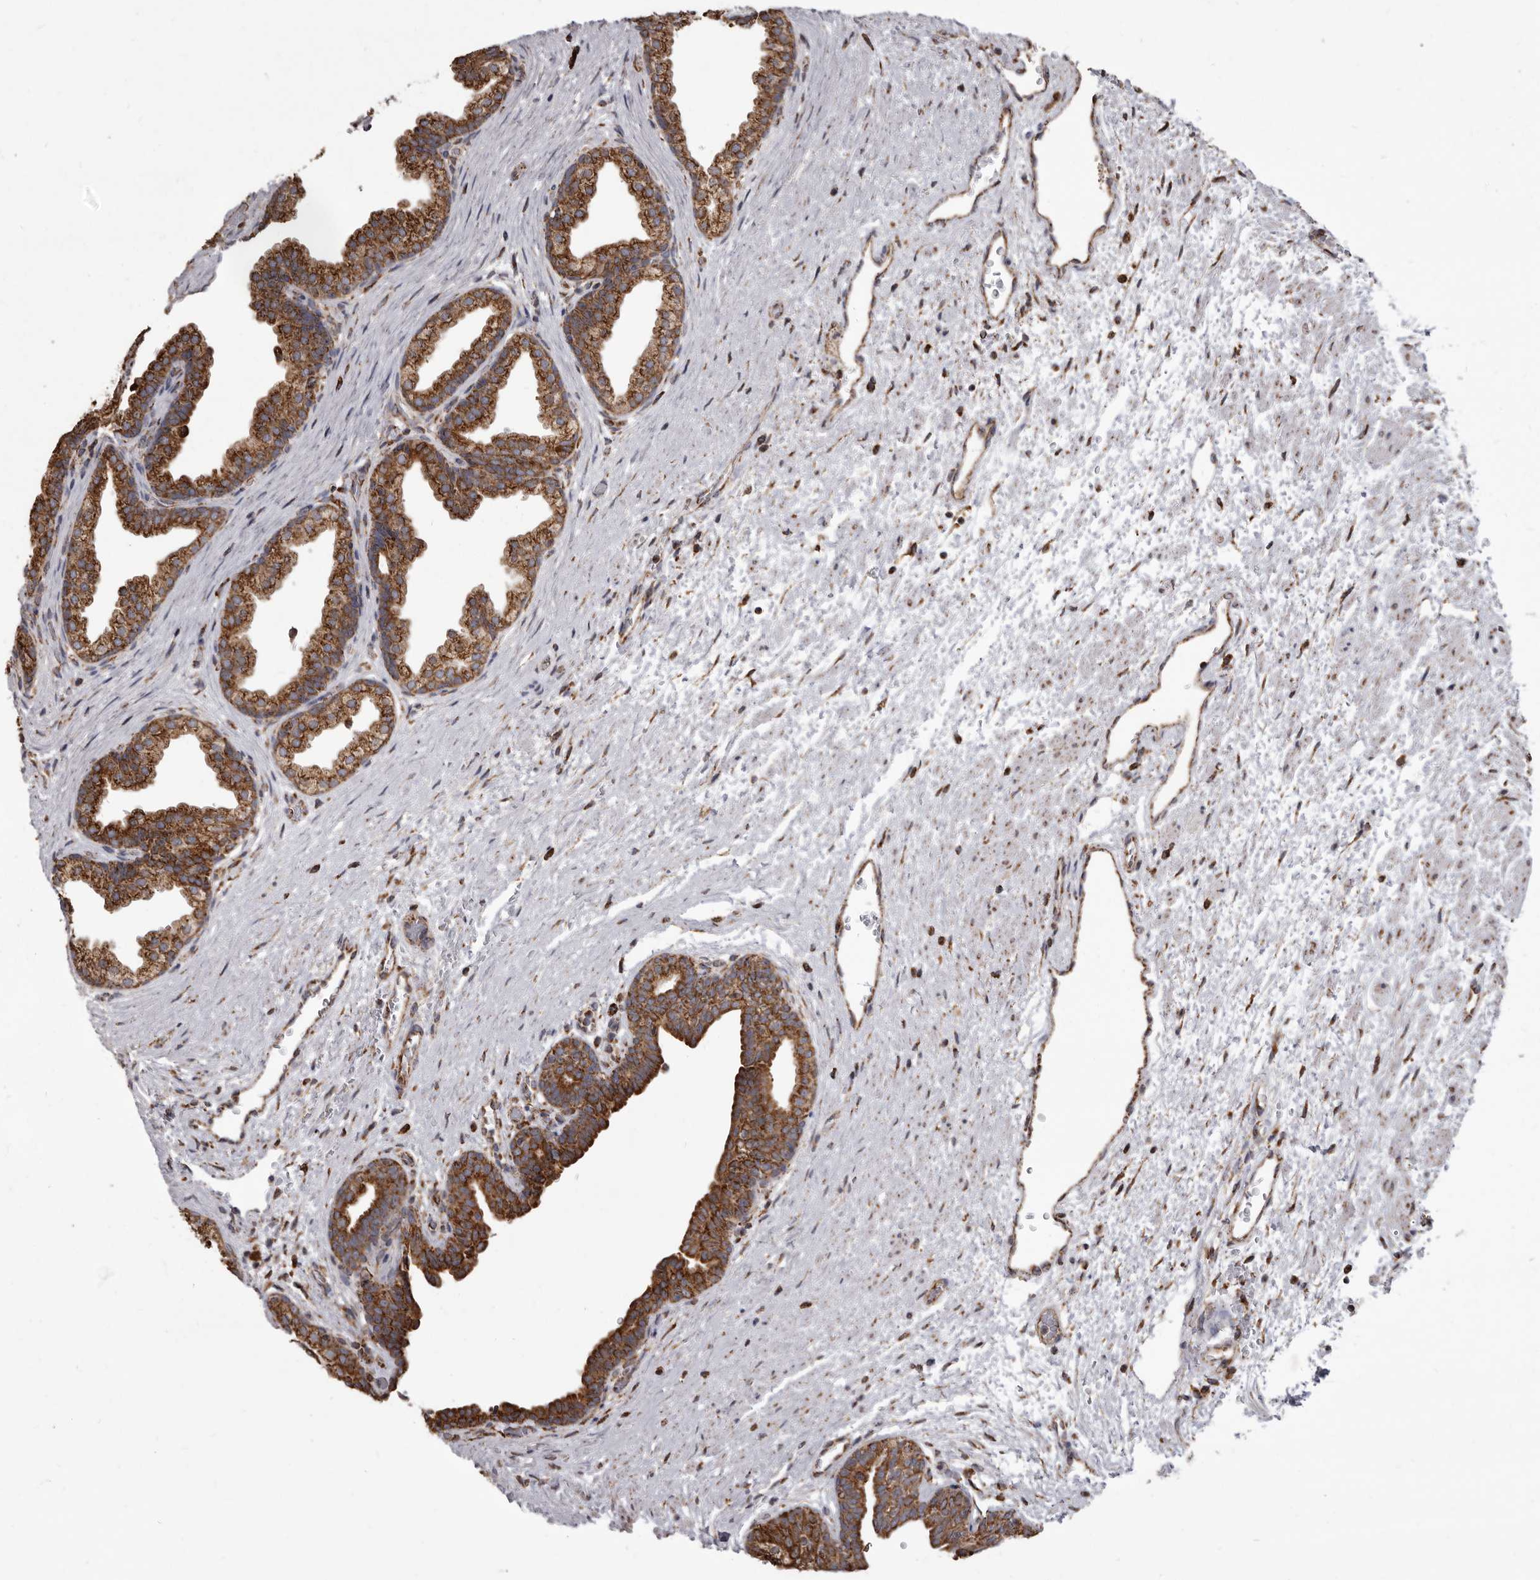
{"staining": {"intensity": "strong", "quantity": ">75%", "location": "cytoplasmic/membranous"}, "tissue": "prostate", "cell_type": "Glandular cells", "image_type": "normal", "snomed": [{"axis": "morphology", "description": "Normal tissue, NOS"}, {"axis": "topography", "description": "Prostate"}], "caption": "Immunohistochemical staining of normal human prostate reveals strong cytoplasmic/membranous protein staining in approximately >75% of glandular cells.", "gene": "CDK5RAP3", "patient": {"sex": "male", "age": 48}}